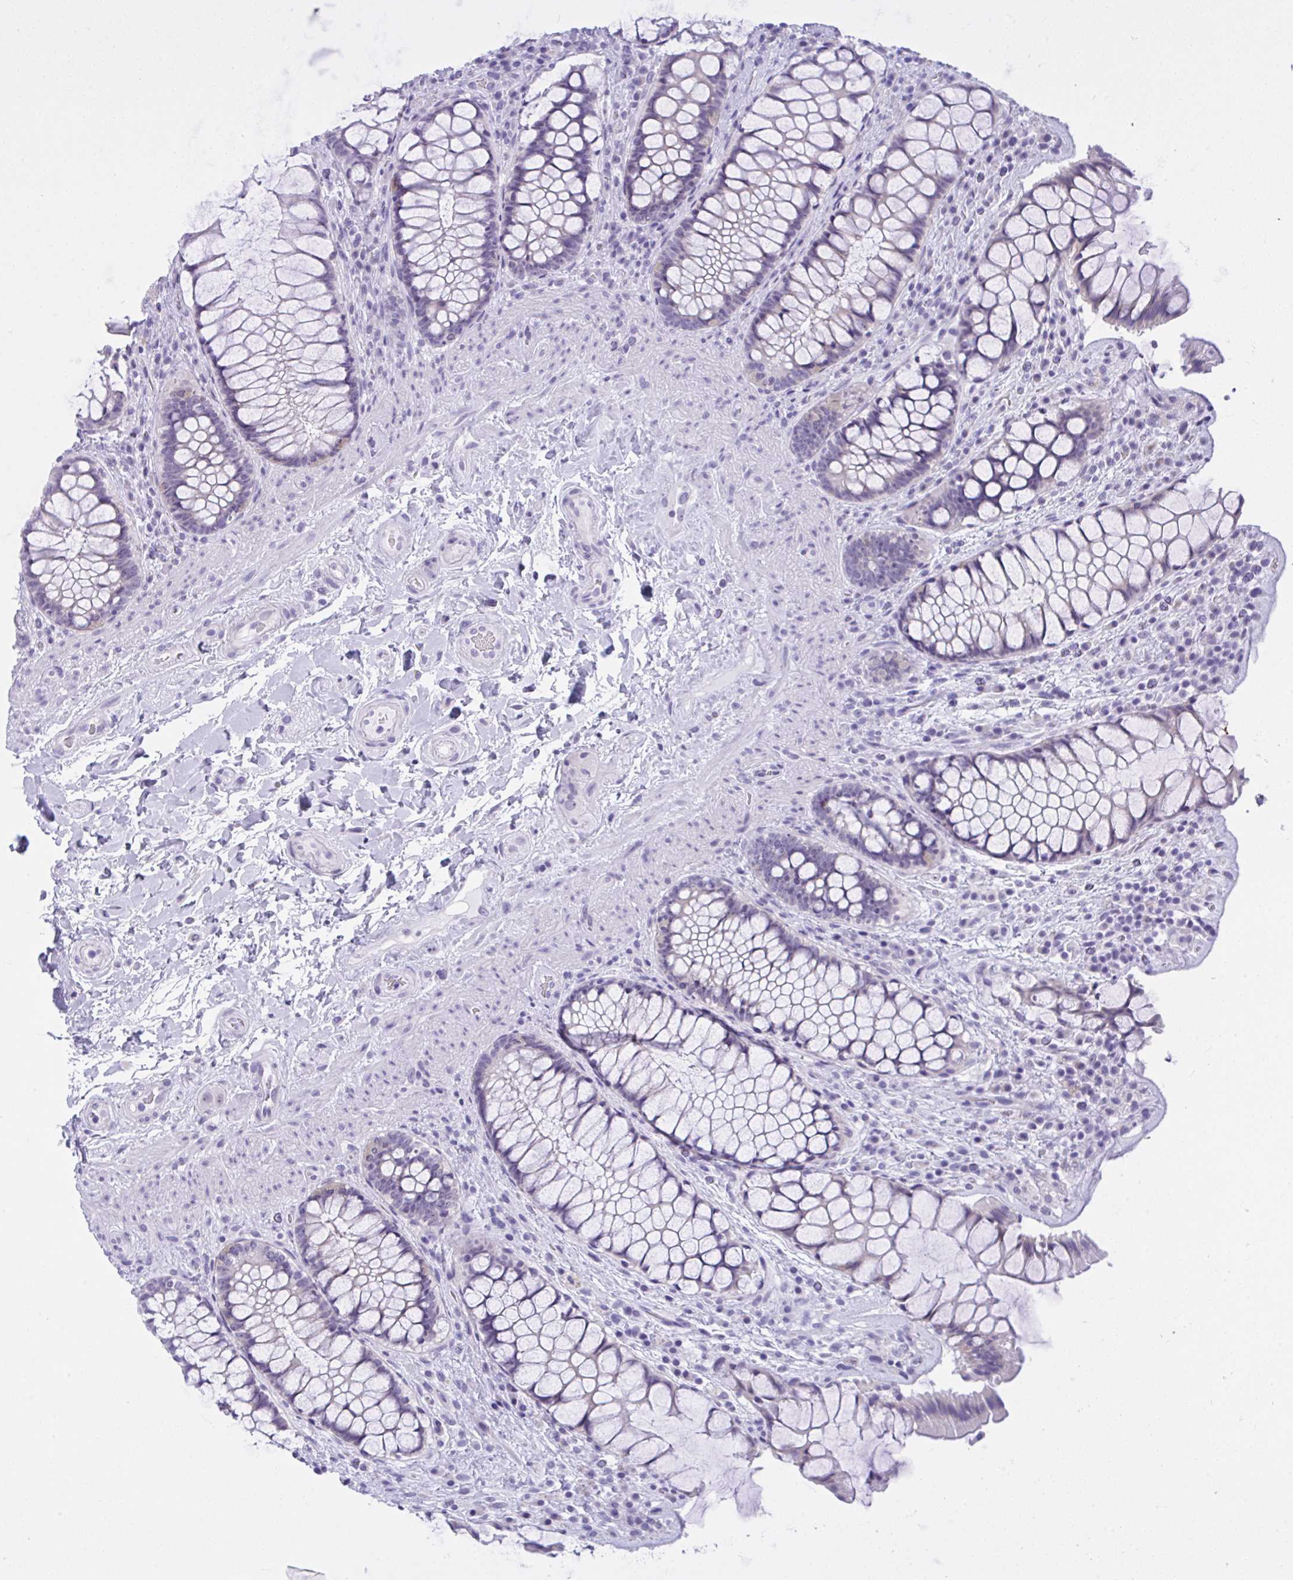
{"staining": {"intensity": "negative", "quantity": "none", "location": "none"}, "tissue": "rectum", "cell_type": "Glandular cells", "image_type": "normal", "snomed": [{"axis": "morphology", "description": "Normal tissue, NOS"}, {"axis": "topography", "description": "Rectum"}], "caption": "Immunohistochemistry (IHC) photomicrograph of benign rectum: human rectum stained with DAB reveals no significant protein staining in glandular cells.", "gene": "YBX2", "patient": {"sex": "female", "age": 58}}